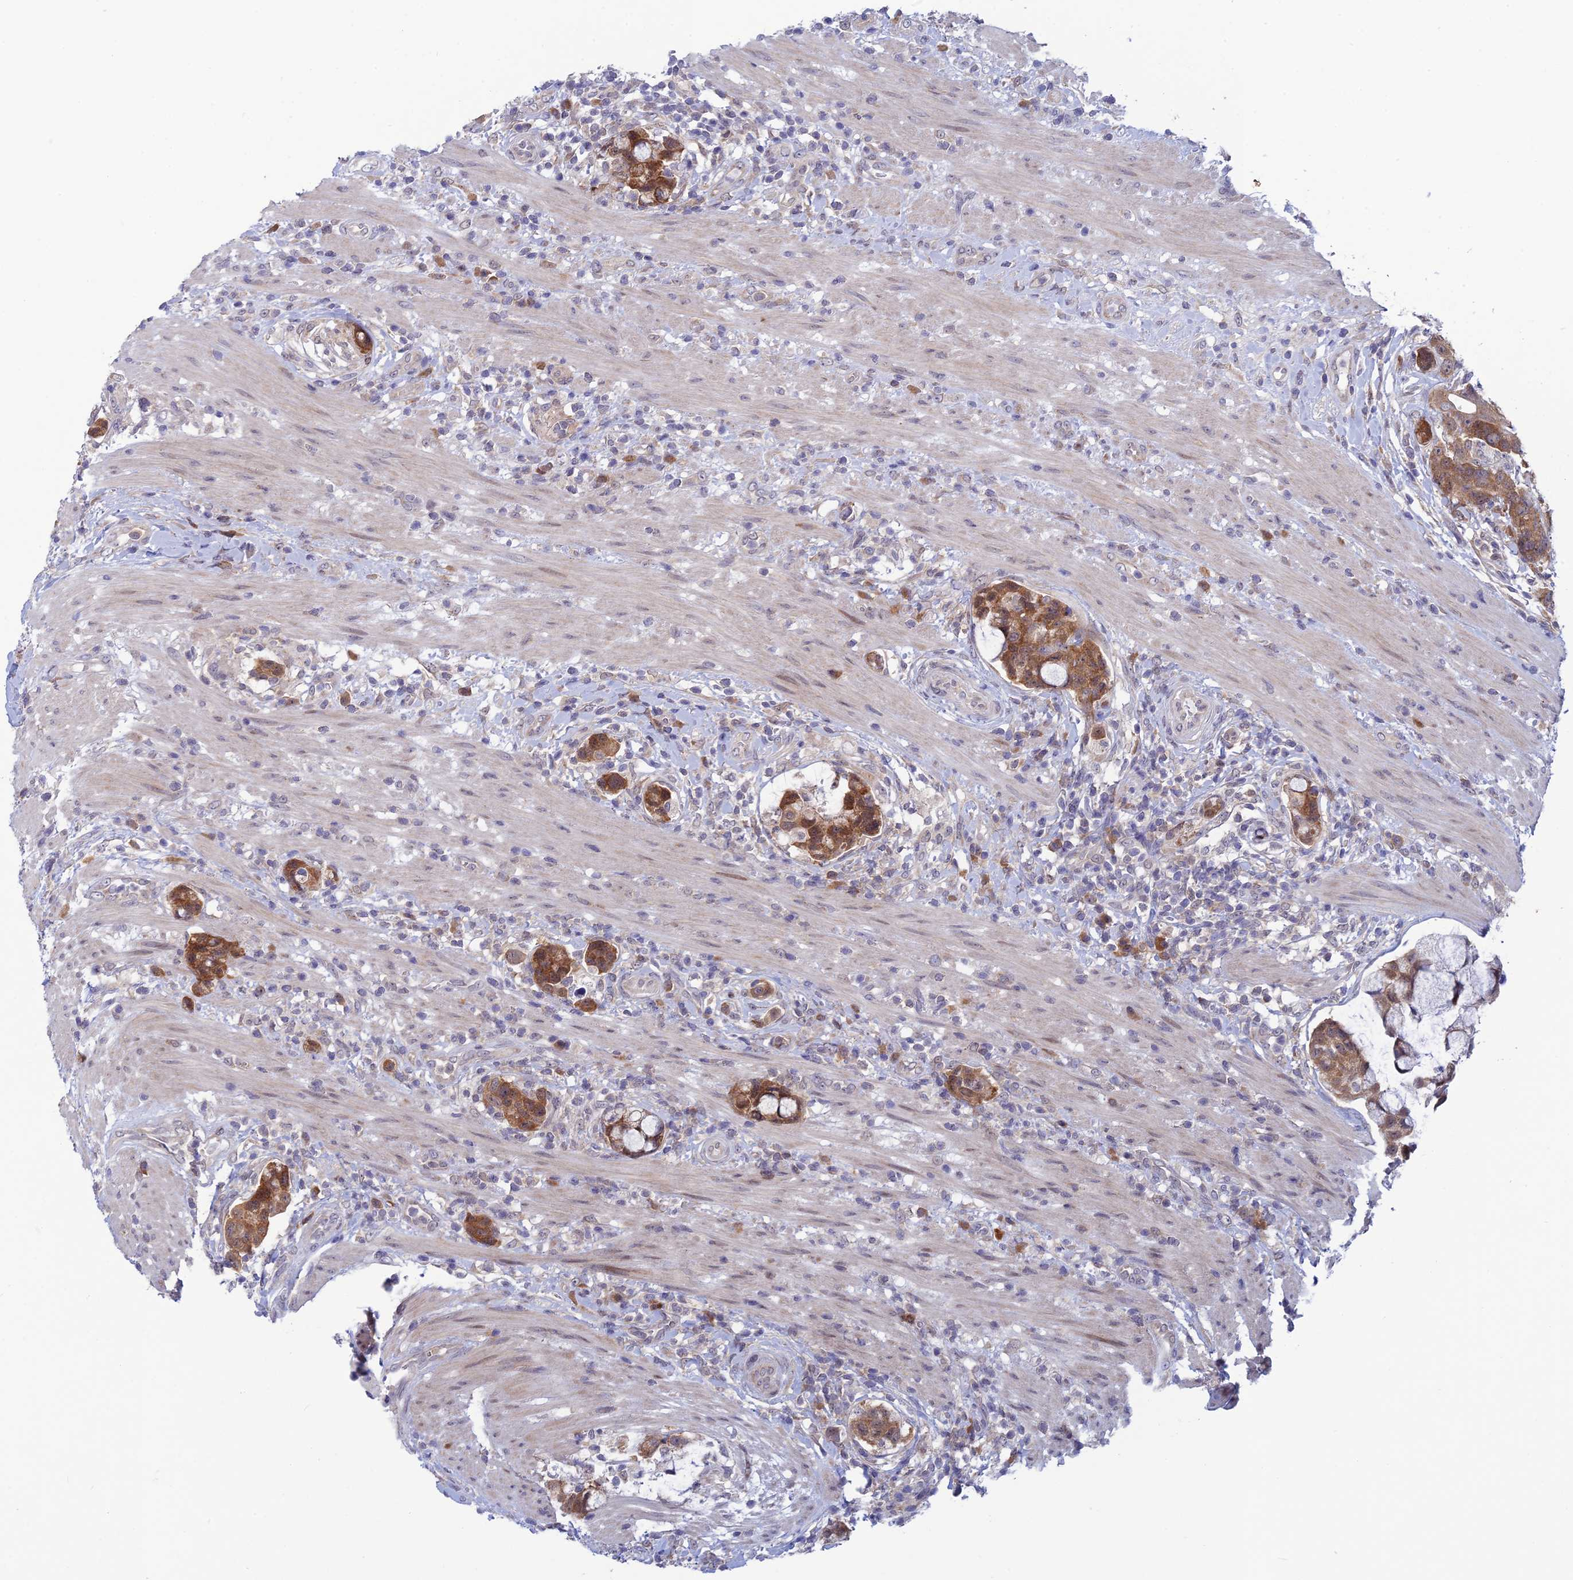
{"staining": {"intensity": "moderate", "quantity": ">75%", "location": "cytoplasmic/membranous"}, "tissue": "colorectal cancer", "cell_type": "Tumor cells", "image_type": "cancer", "snomed": [{"axis": "morphology", "description": "Adenocarcinoma, NOS"}, {"axis": "topography", "description": "Colon"}], "caption": "Colorectal cancer stained with DAB immunohistochemistry shows medium levels of moderate cytoplasmic/membranous positivity in about >75% of tumor cells. (Brightfield microscopy of DAB IHC at high magnification).", "gene": "SRA1", "patient": {"sex": "female", "age": 82}}